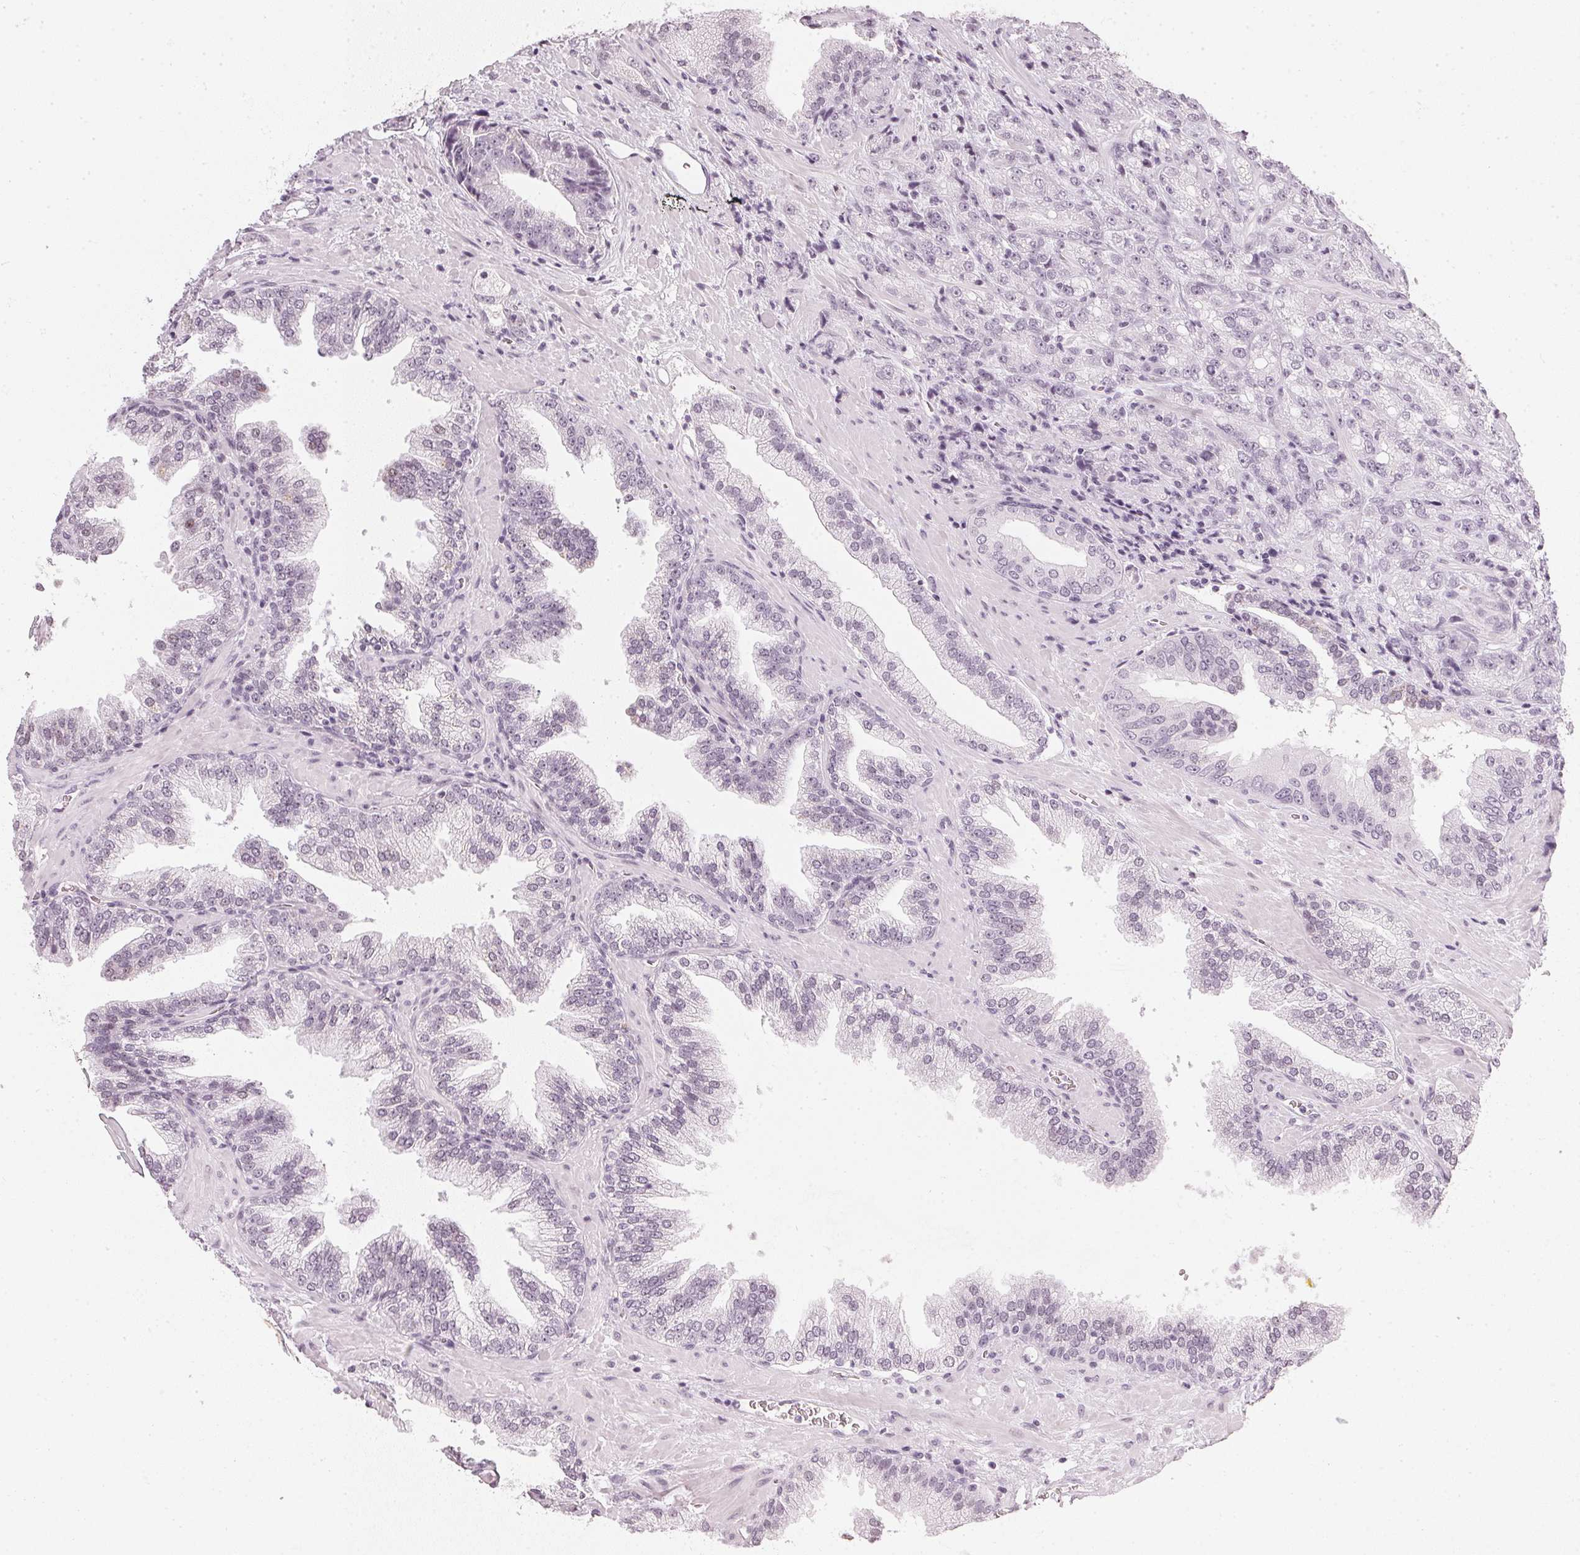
{"staining": {"intensity": "negative", "quantity": "none", "location": "none"}, "tissue": "prostate cancer", "cell_type": "Tumor cells", "image_type": "cancer", "snomed": [{"axis": "morphology", "description": "Adenocarcinoma, NOS"}, {"axis": "topography", "description": "Prostate"}], "caption": "Adenocarcinoma (prostate) was stained to show a protein in brown. There is no significant staining in tumor cells.", "gene": "DNAJC6", "patient": {"sex": "male", "age": 63}}